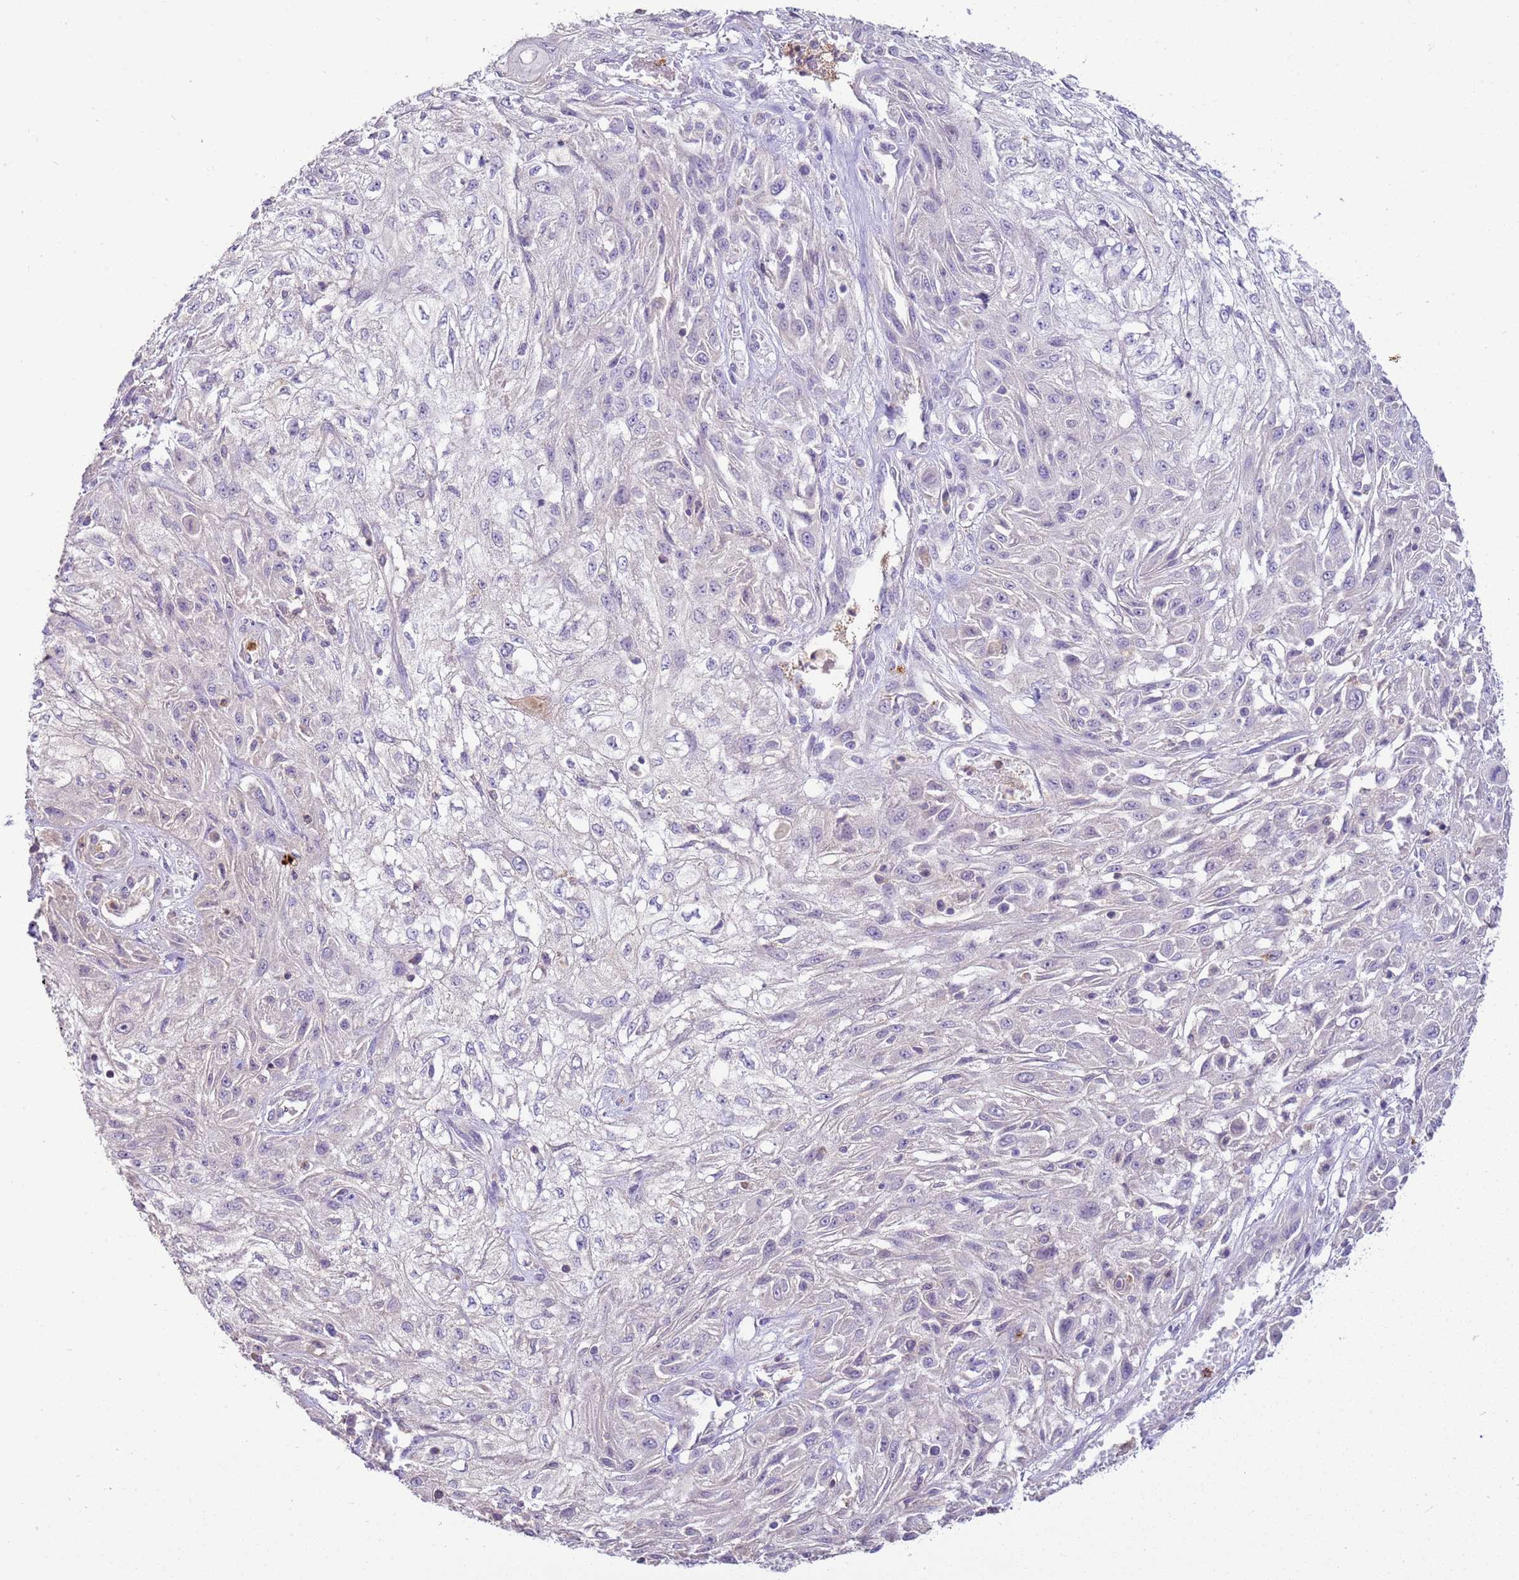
{"staining": {"intensity": "negative", "quantity": "none", "location": "none"}, "tissue": "skin cancer", "cell_type": "Tumor cells", "image_type": "cancer", "snomed": [{"axis": "morphology", "description": "Squamous cell carcinoma, NOS"}, {"axis": "morphology", "description": "Squamous cell carcinoma, metastatic, NOS"}, {"axis": "topography", "description": "Skin"}, {"axis": "topography", "description": "Lymph node"}], "caption": "Immunohistochemistry of human skin cancer exhibits no positivity in tumor cells. Brightfield microscopy of IHC stained with DAB (brown) and hematoxylin (blue), captured at high magnification.", "gene": "IL2RG", "patient": {"sex": "male", "age": 75}}